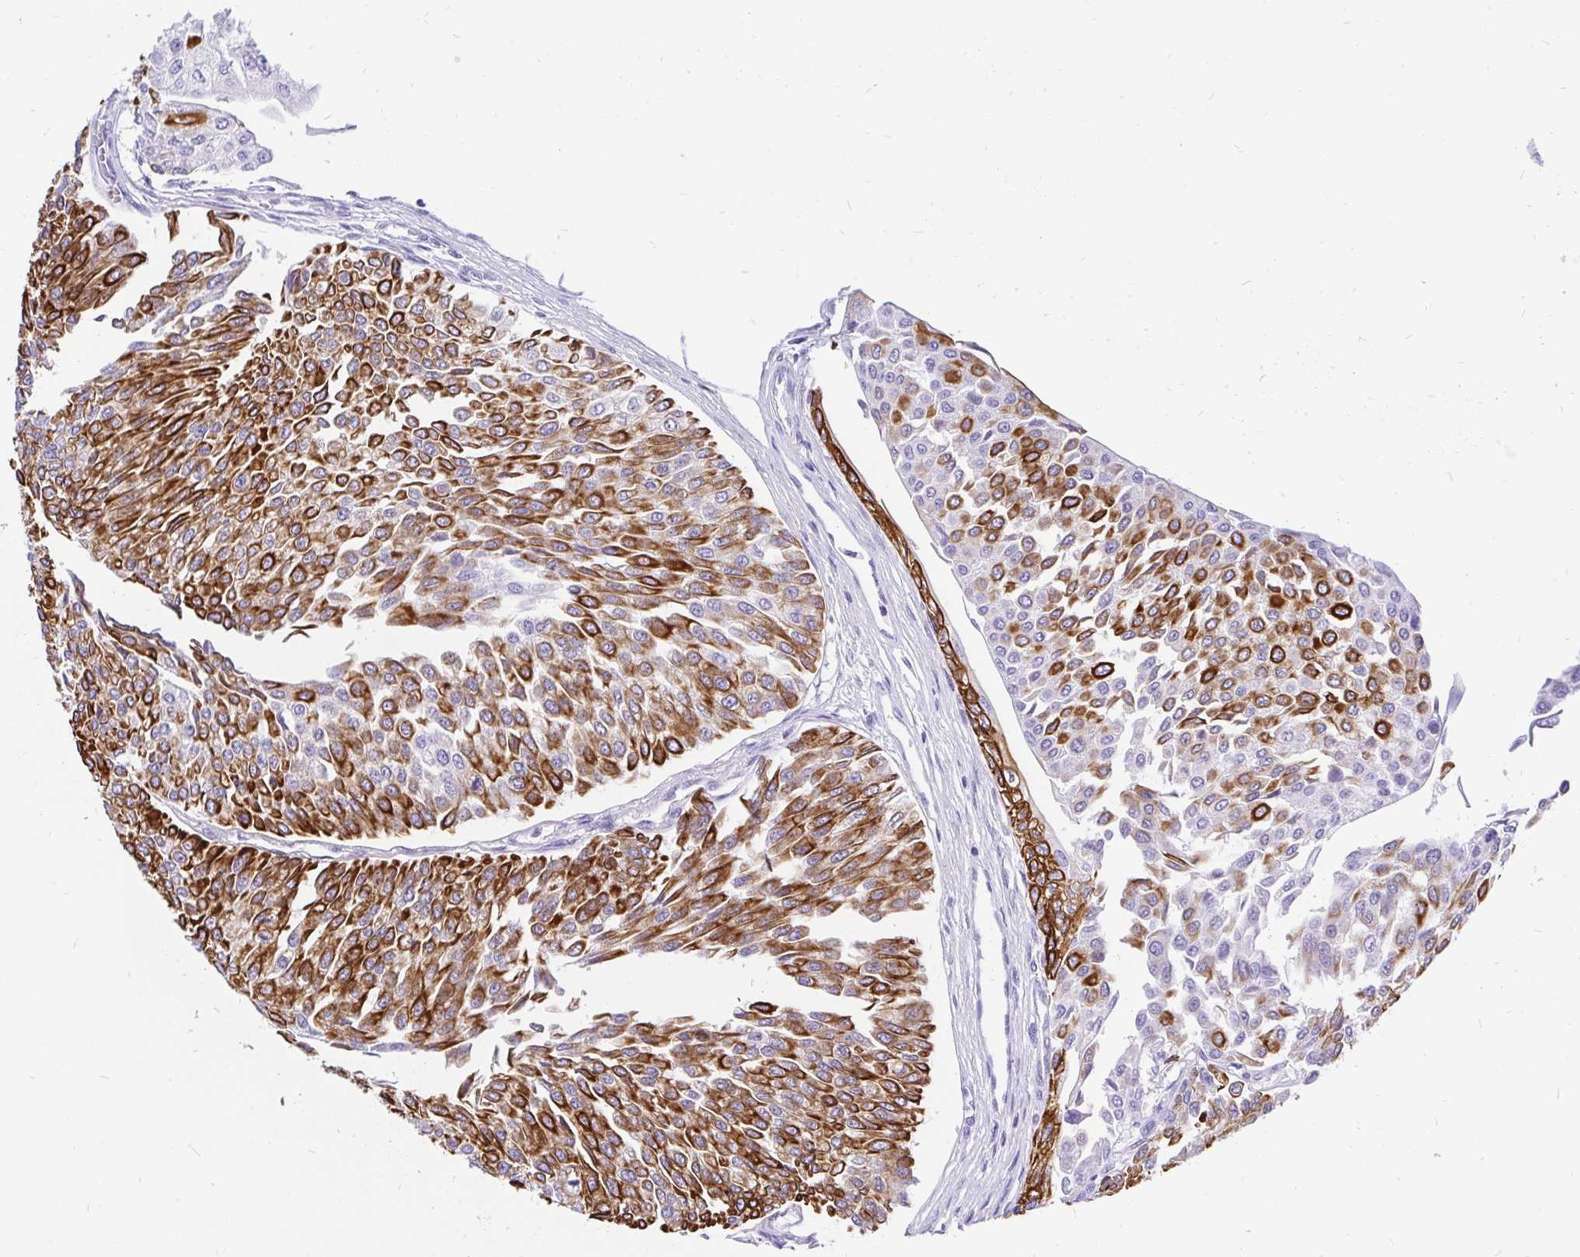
{"staining": {"intensity": "strong", "quantity": "25%-75%", "location": "cytoplasmic/membranous"}, "tissue": "urothelial cancer", "cell_type": "Tumor cells", "image_type": "cancer", "snomed": [{"axis": "morphology", "description": "Urothelial carcinoma, NOS"}, {"axis": "topography", "description": "Urinary bladder"}], "caption": "The immunohistochemical stain highlights strong cytoplasmic/membranous staining in tumor cells of urothelial cancer tissue.", "gene": "KRT13", "patient": {"sex": "male", "age": 67}}